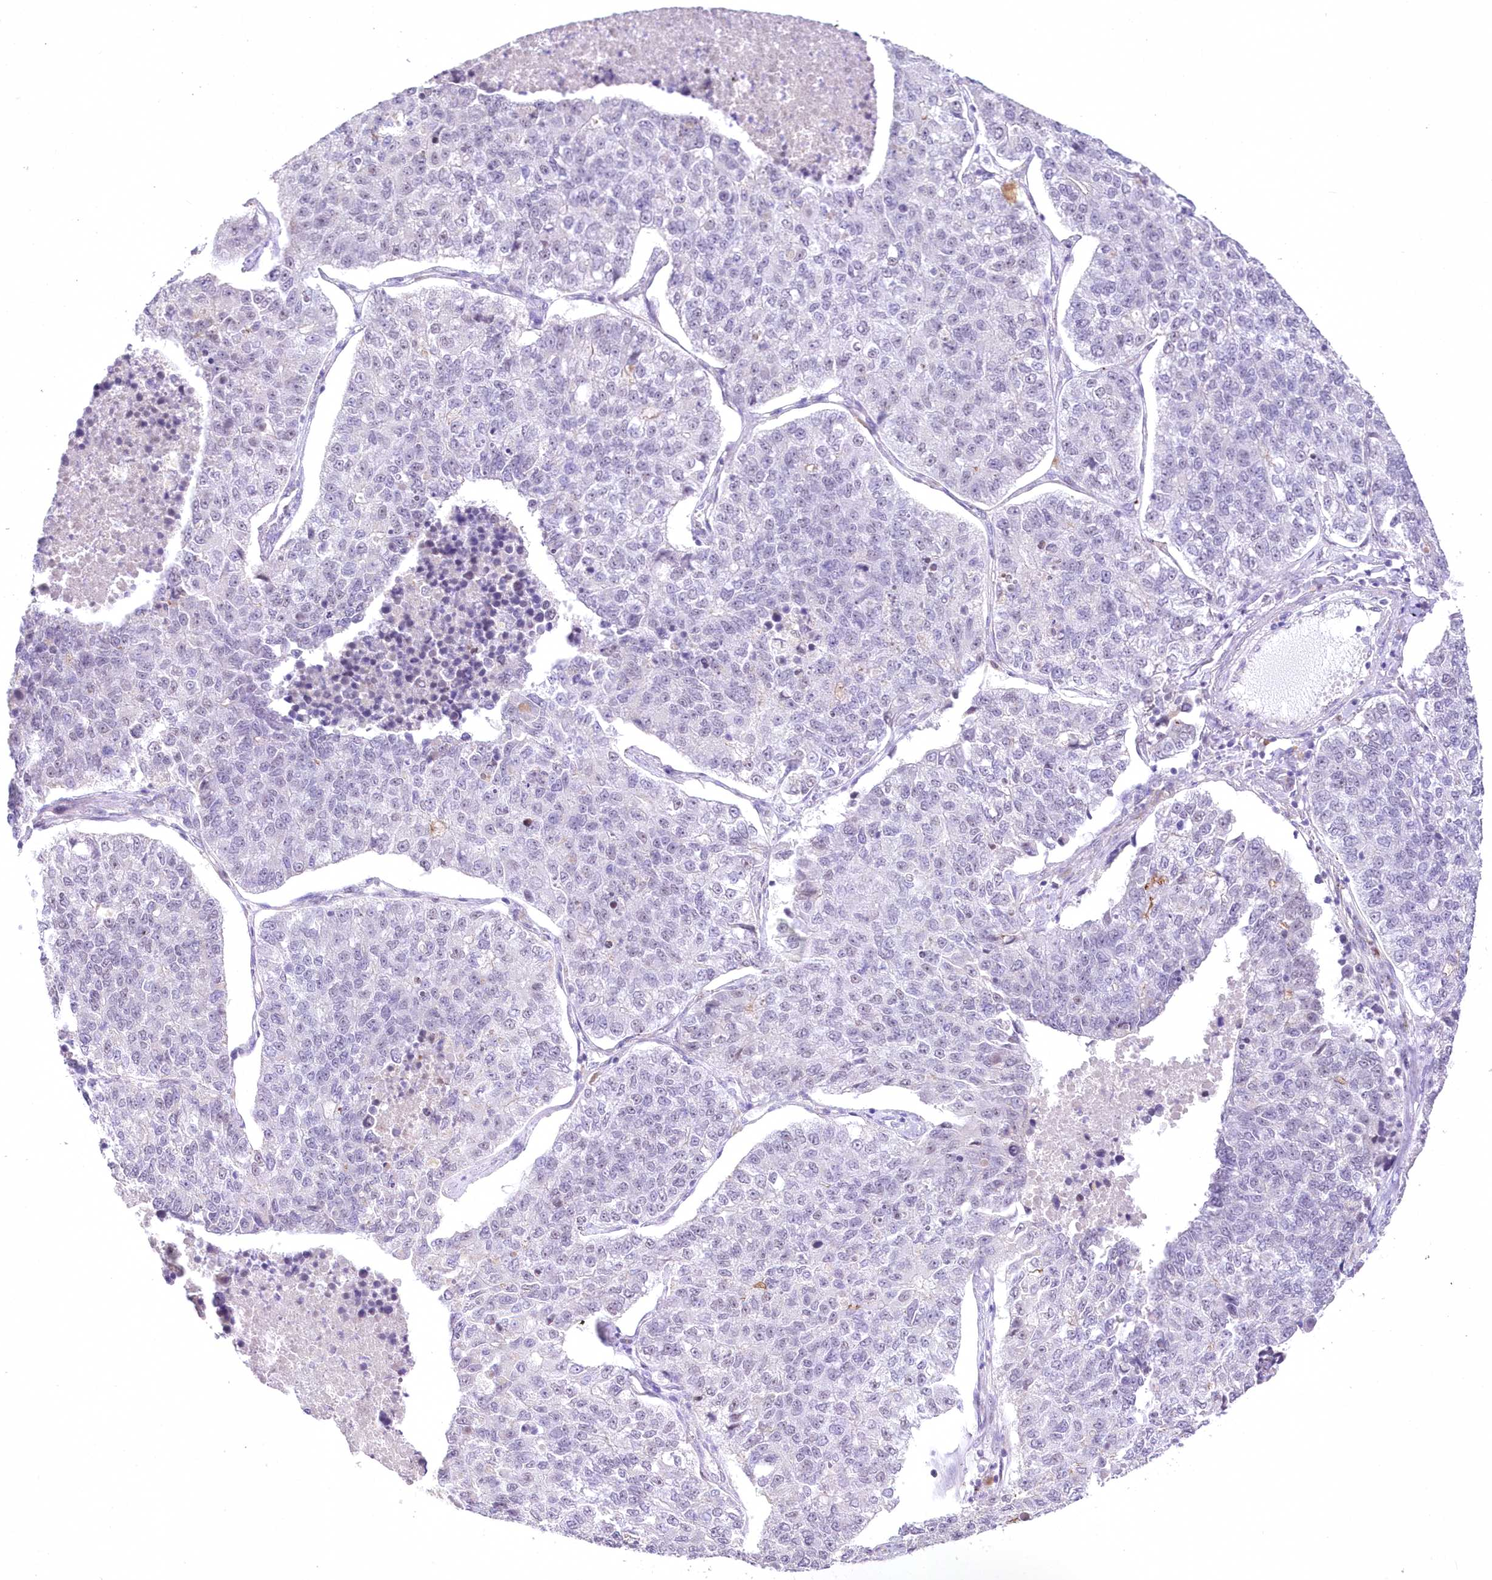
{"staining": {"intensity": "negative", "quantity": "none", "location": "none"}, "tissue": "lung cancer", "cell_type": "Tumor cells", "image_type": "cancer", "snomed": [{"axis": "morphology", "description": "Adenocarcinoma, NOS"}, {"axis": "topography", "description": "Lung"}], "caption": "Histopathology image shows no significant protein expression in tumor cells of lung cancer (adenocarcinoma).", "gene": "RBM27", "patient": {"sex": "male", "age": 49}}